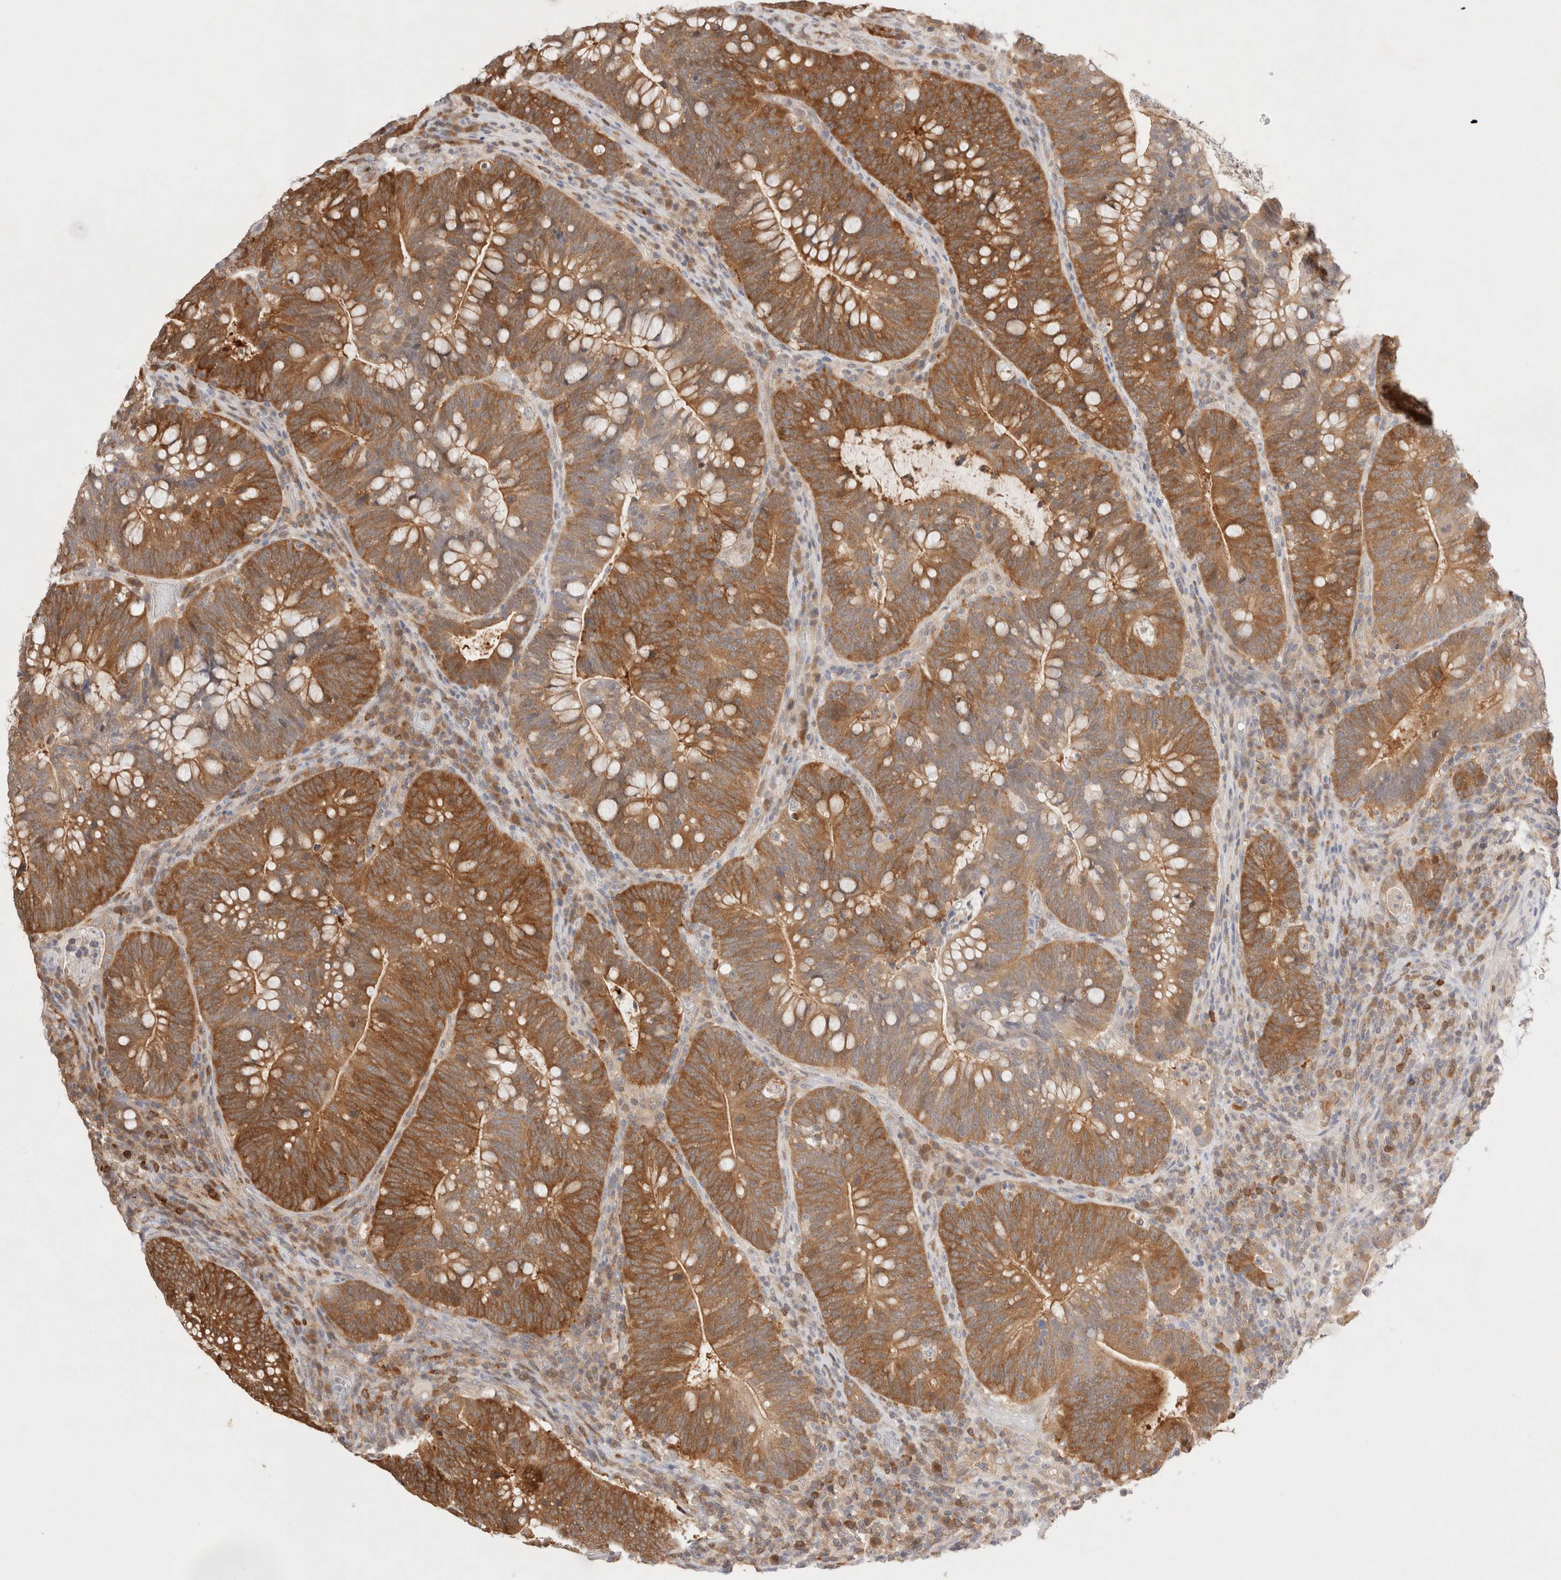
{"staining": {"intensity": "moderate", "quantity": ">75%", "location": "cytoplasmic/membranous"}, "tissue": "colorectal cancer", "cell_type": "Tumor cells", "image_type": "cancer", "snomed": [{"axis": "morphology", "description": "Adenocarcinoma, NOS"}, {"axis": "topography", "description": "Colon"}], "caption": "Colorectal adenocarcinoma was stained to show a protein in brown. There is medium levels of moderate cytoplasmic/membranous positivity in approximately >75% of tumor cells.", "gene": "STARD10", "patient": {"sex": "female", "age": 66}}